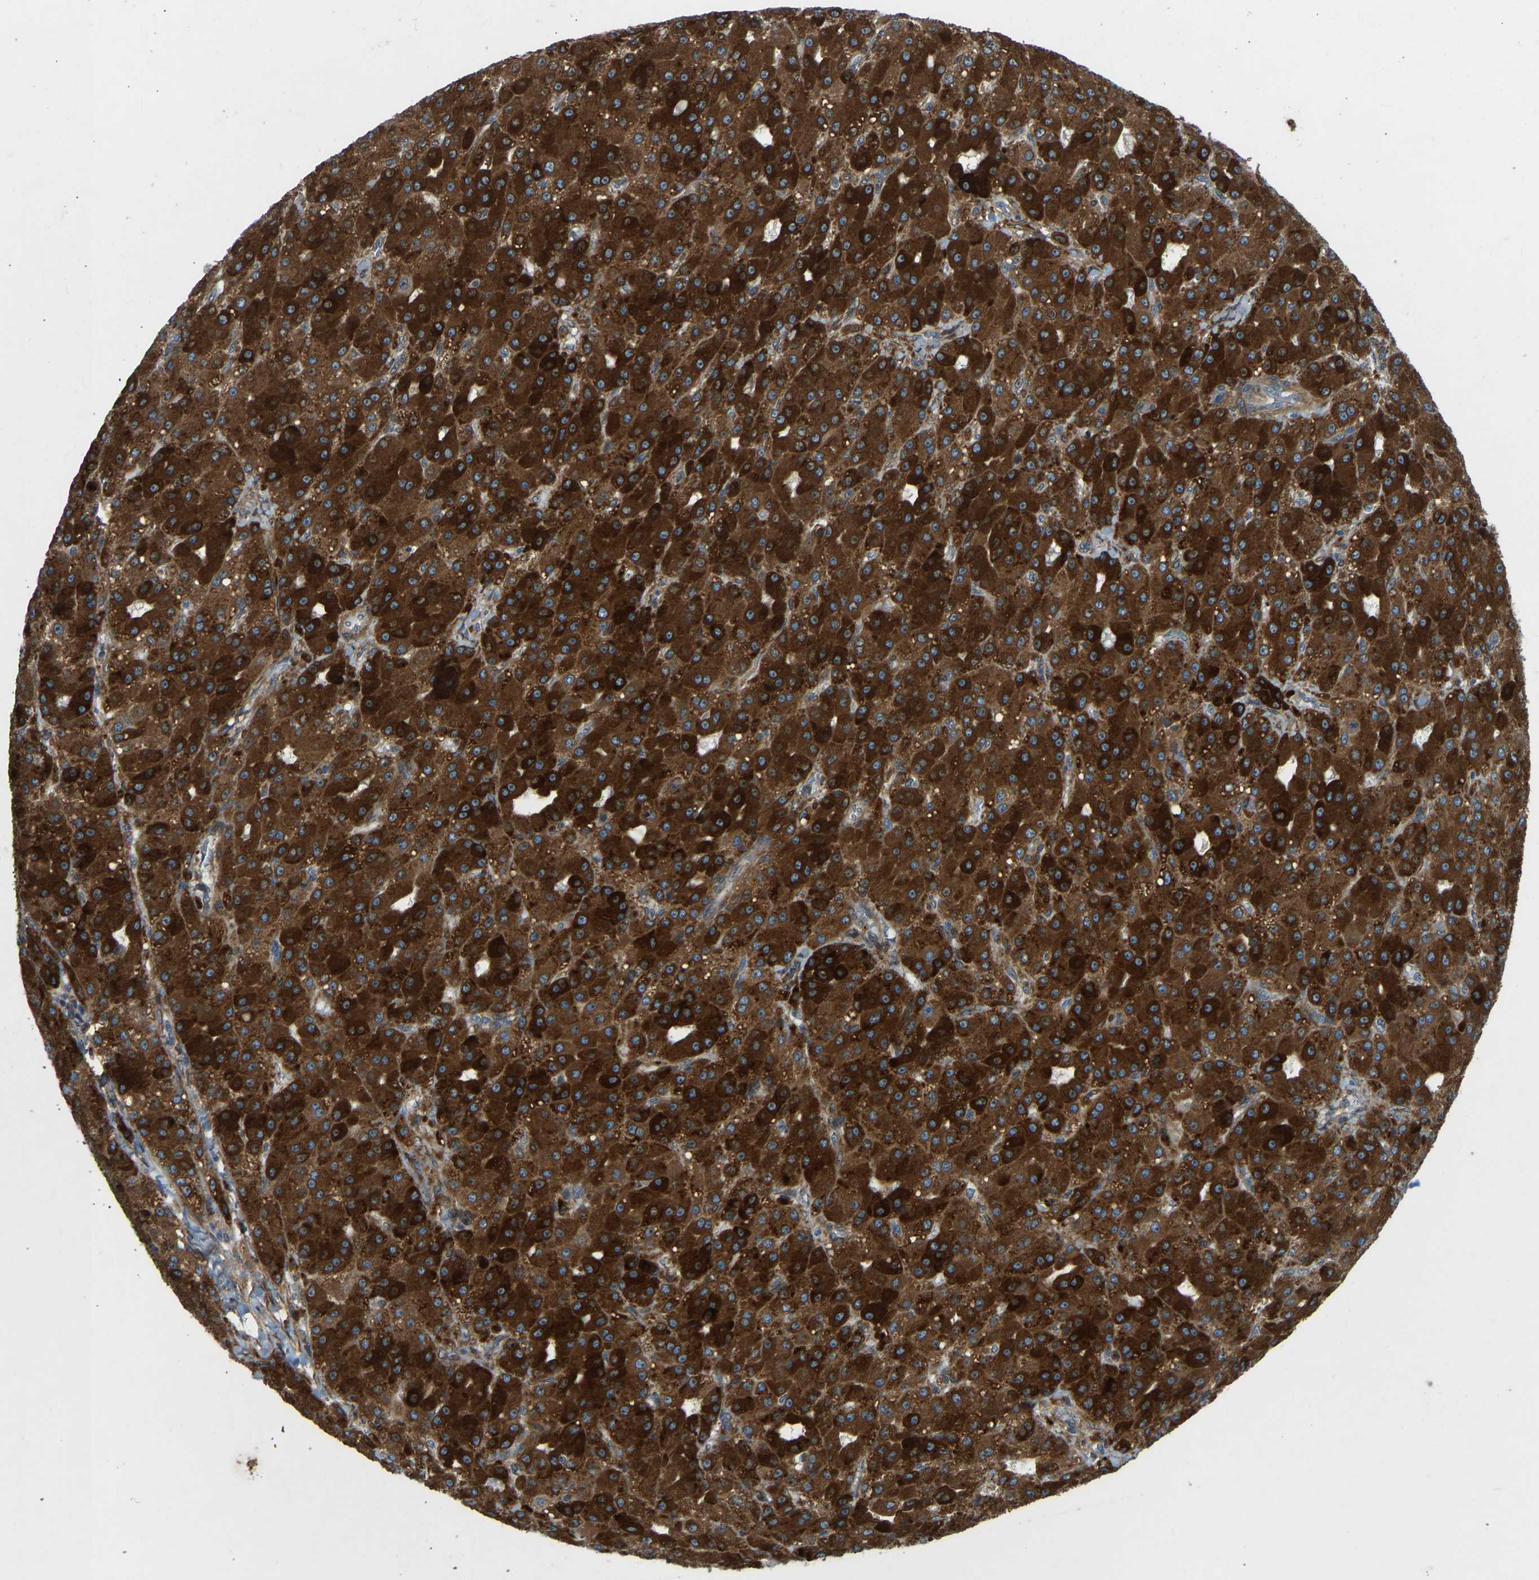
{"staining": {"intensity": "strong", "quantity": ">75%", "location": "cytoplasmic/membranous"}, "tissue": "liver cancer", "cell_type": "Tumor cells", "image_type": "cancer", "snomed": [{"axis": "morphology", "description": "Carcinoma, Hepatocellular, NOS"}, {"axis": "topography", "description": "Liver"}], "caption": "This is a histology image of immunohistochemistry staining of liver cancer, which shows strong staining in the cytoplasmic/membranous of tumor cells.", "gene": "OS9", "patient": {"sex": "male", "age": 67}}